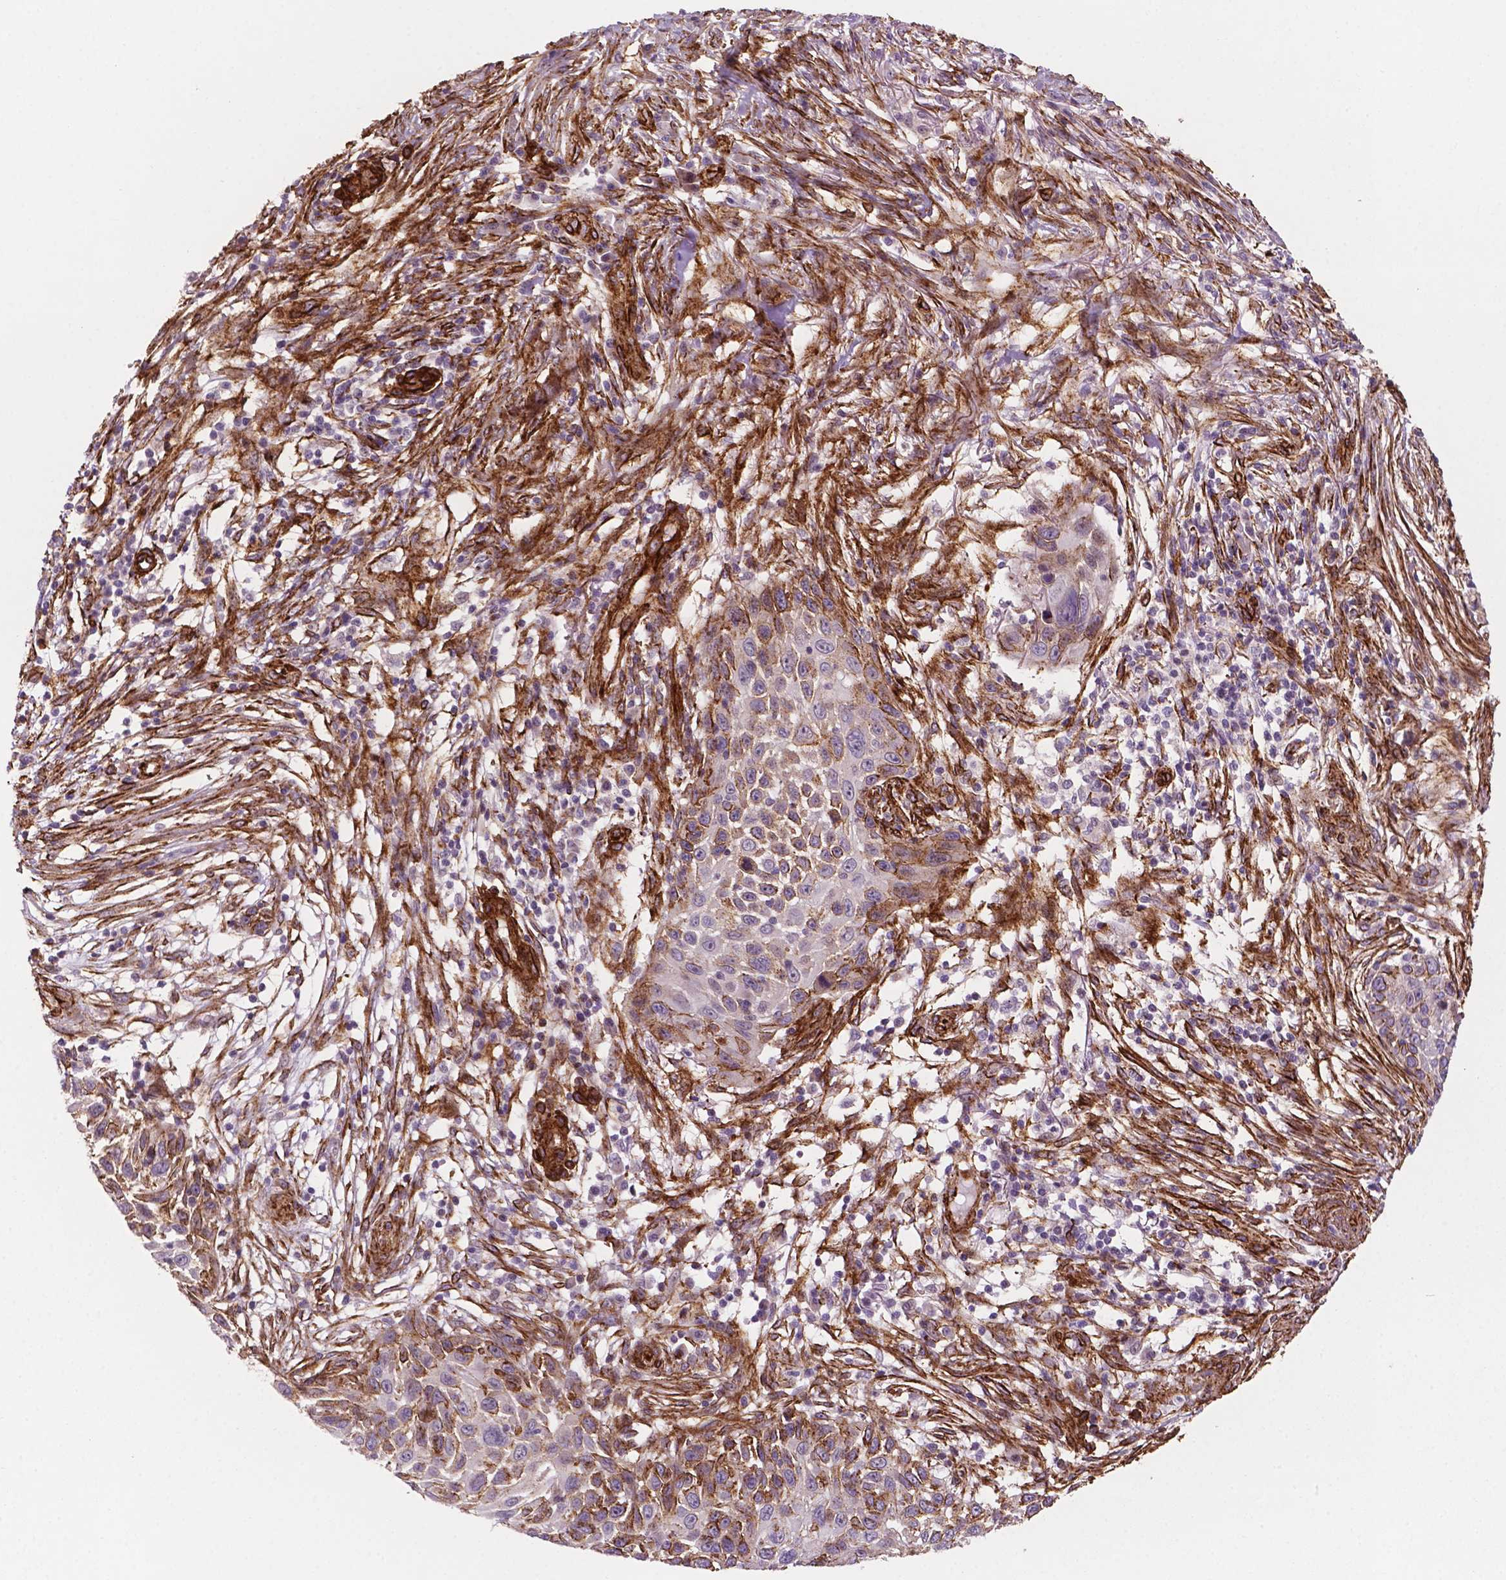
{"staining": {"intensity": "moderate", "quantity": "25%-75%", "location": "cytoplasmic/membranous"}, "tissue": "skin cancer", "cell_type": "Tumor cells", "image_type": "cancer", "snomed": [{"axis": "morphology", "description": "Squamous cell carcinoma, NOS"}, {"axis": "topography", "description": "Skin"}], "caption": "The photomicrograph demonstrates a brown stain indicating the presence of a protein in the cytoplasmic/membranous of tumor cells in skin cancer (squamous cell carcinoma). (brown staining indicates protein expression, while blue staining denotes nuclei).", "gene": "EGFL8", "patient": {"sex": "male", "age": 92}}